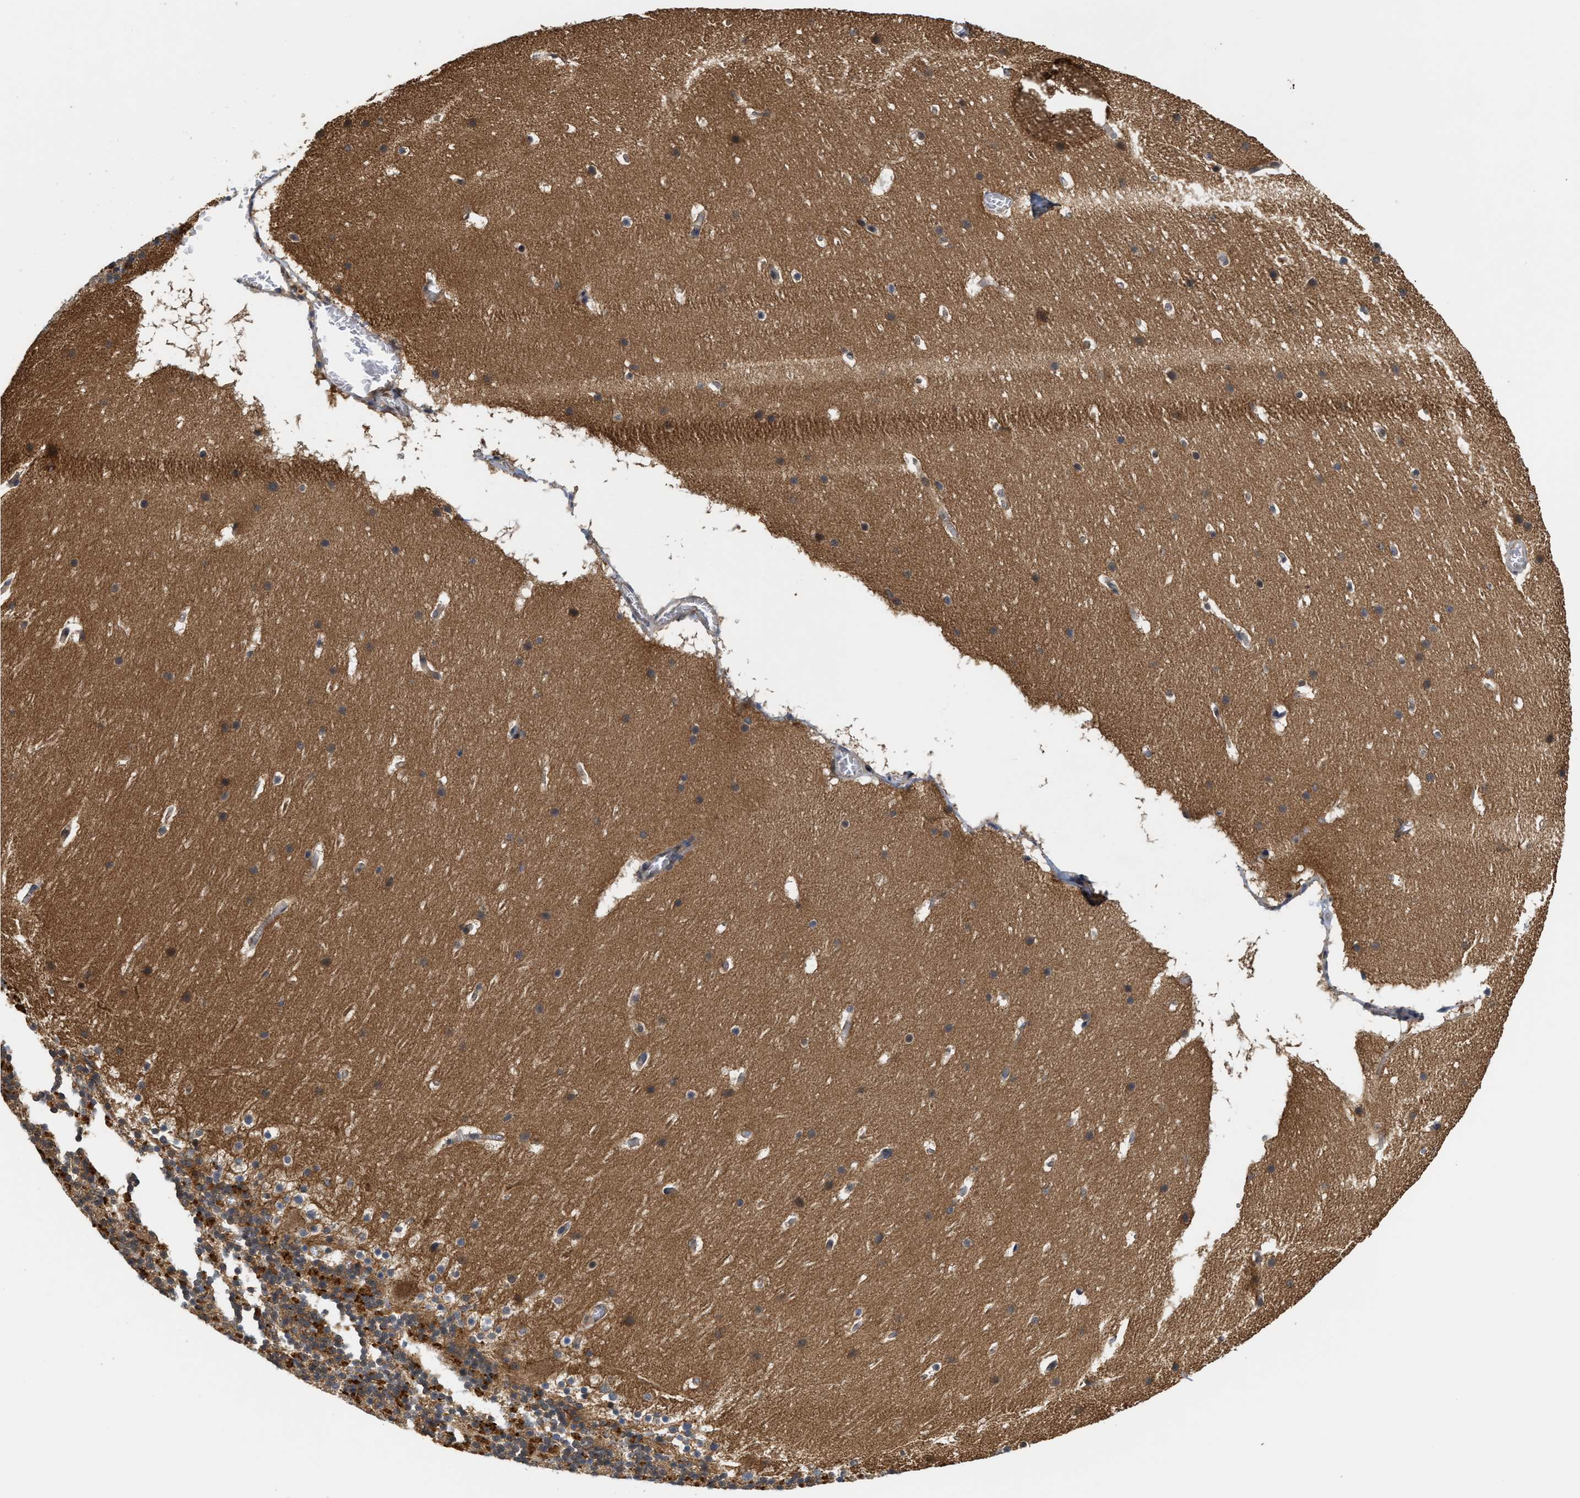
{"staining": {"intensity": "strong", "quantity": "25%-75%", "location": "cytoplasmic/membranous"}, "tissue": "cerebellum", "cell_type": "Cells in granular layer", "image_type": "normal", "snomed": [{"axis": "morphology", "description": "Normal tissue, NOS"}, {"axis": "topography", "description": "Cerebellum"}], "caption": "Immunohistochemical staining of normal human cerebellum displays high levels of strong cytoplasmic/membranous staining in approximately 25%-75% of cells in granular layer.", "gene": "SCAI", "patient": {"sex": "male", "age": 45}}